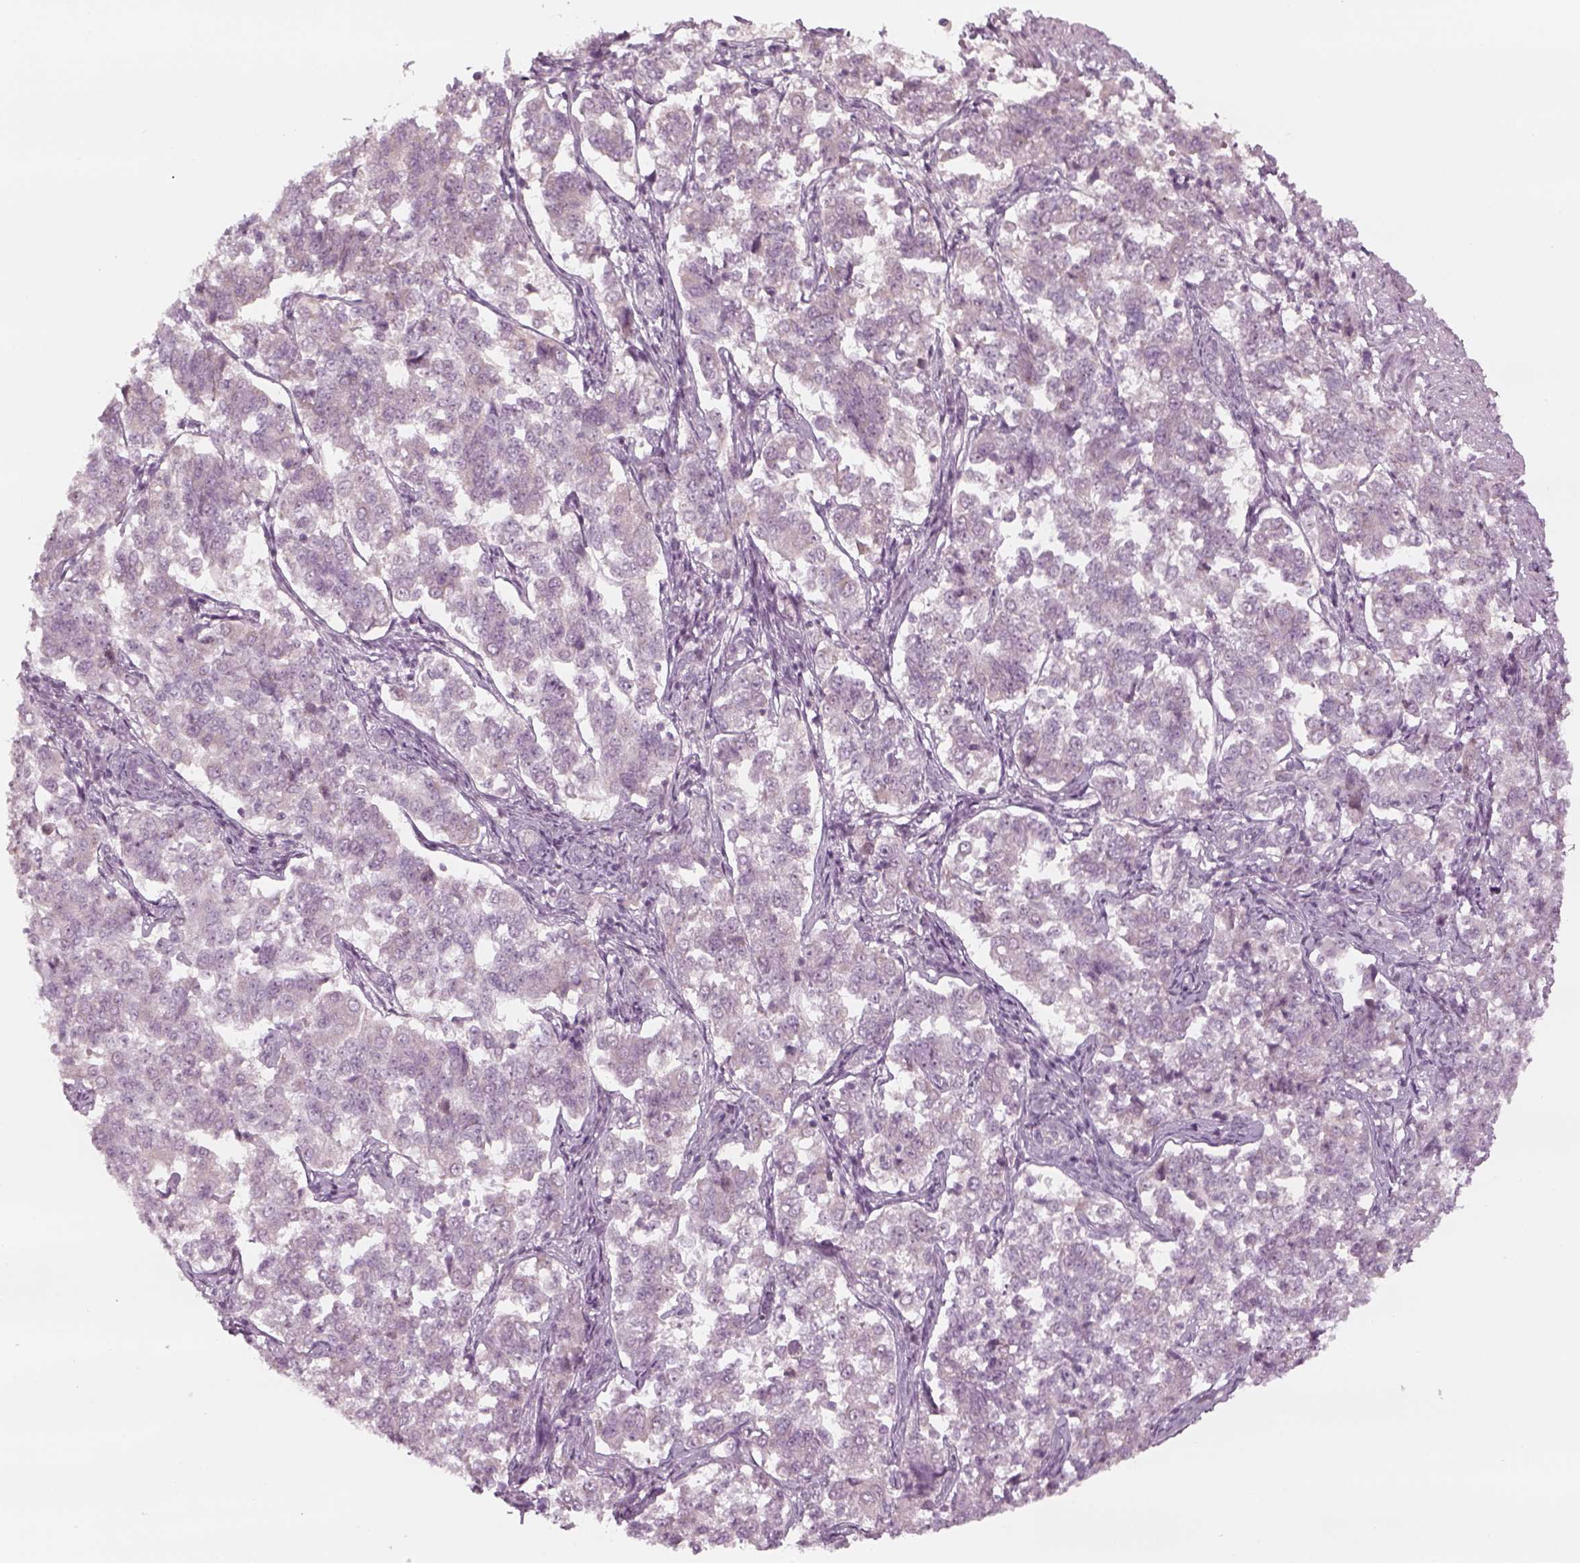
{"staining": {"intensity": "negative", "quantity": "none", "location": "none"}, "tissue": "endometrial cancer", "cell_type": "Tumor cells", "image_type": "cancer", "snomed": [{"axis": "morphology", "description": "Adenocarcinoma, NOS"}, {"axis": "topography", "description": "Endometrium"}], "caption": "This is an immunohistochemistry histopathology image of endometrial cancer (adenocarcinoma). There is no staining in tumor cells.", "gene": "PNMT", "patient": {"sex": "female", "age": 43}}